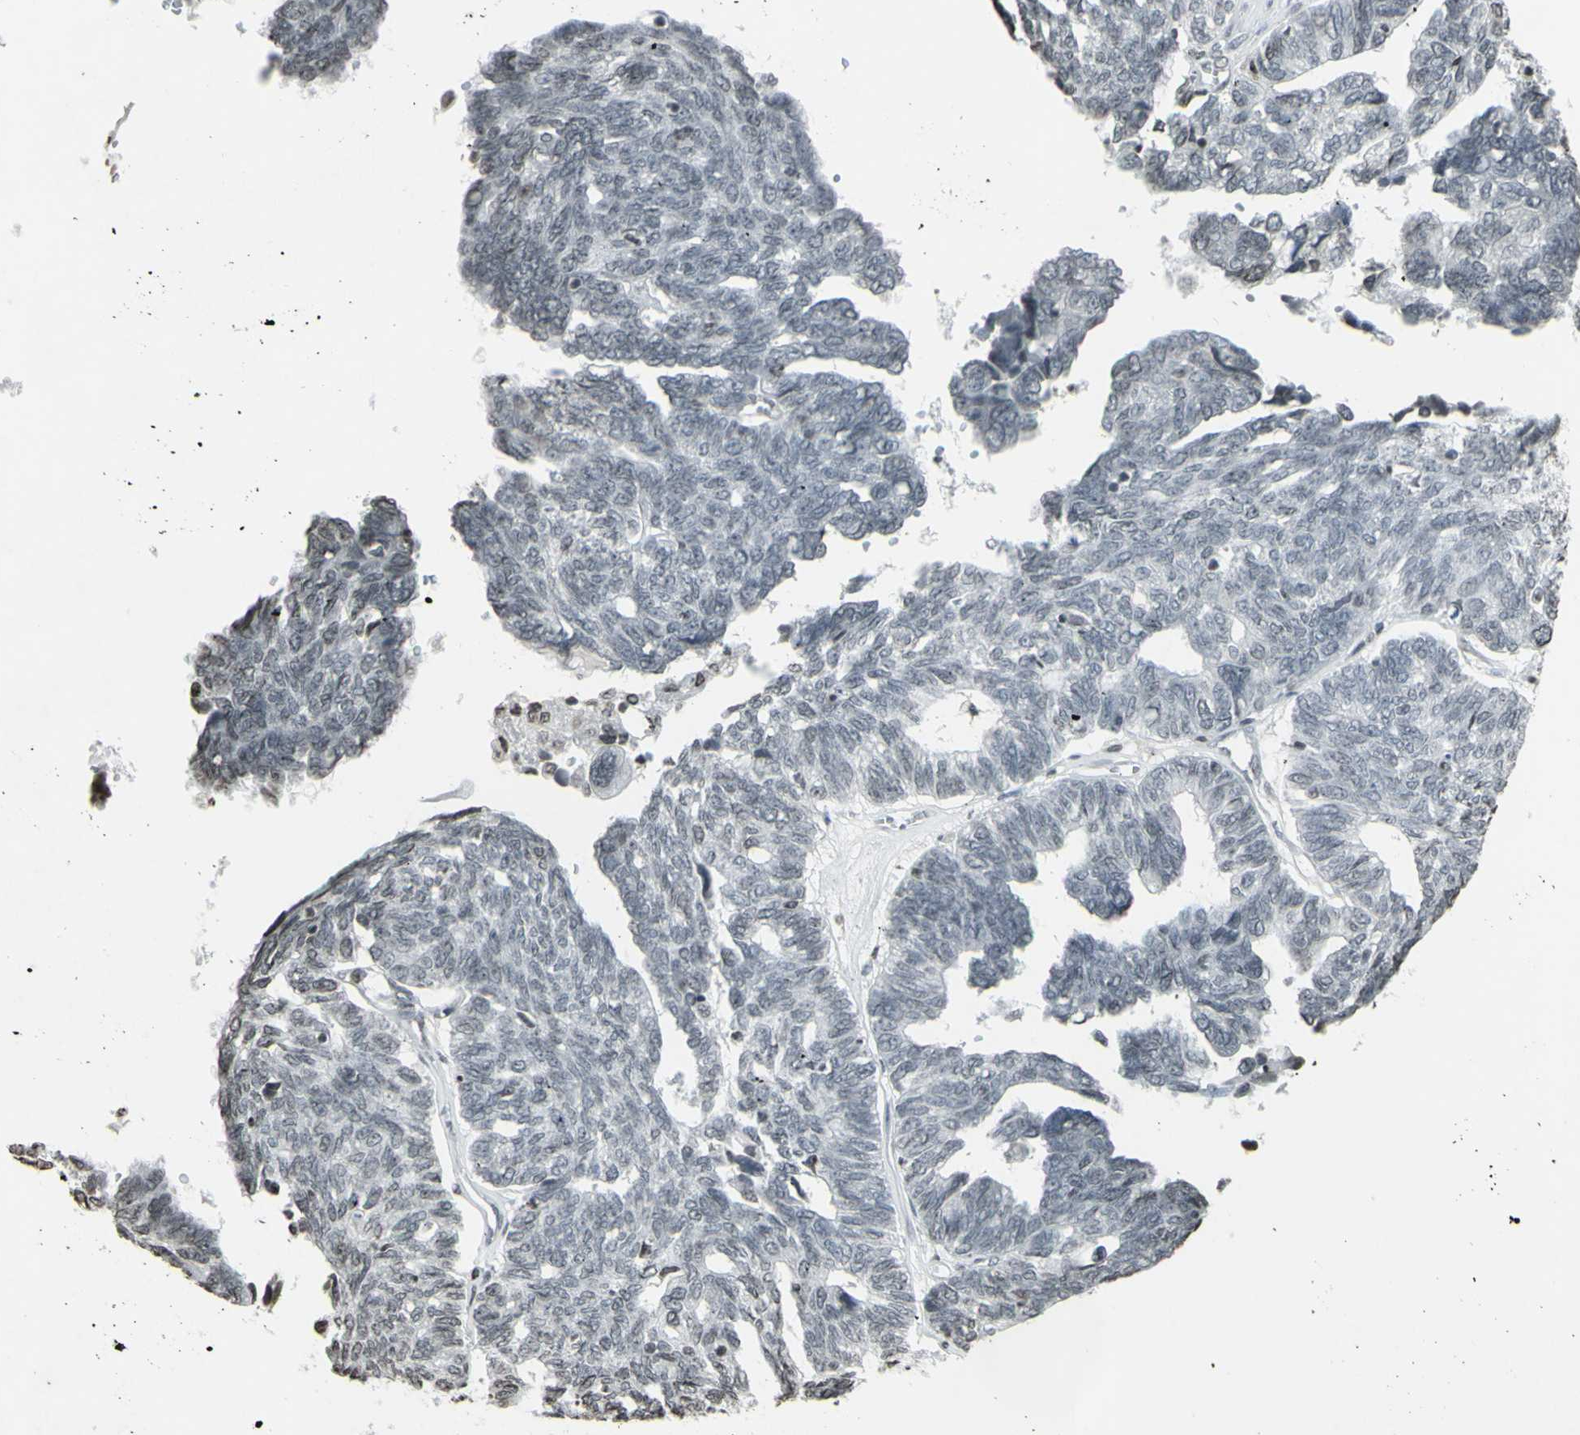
{"staining": {"intensity": "negative", "quantity": "none", "location": "none"}, "tissue": "ovarian cancer", "cell_type": "Tumor cells", "image_type": "cancer", "snomed": [{"axis": "morphology", "description": "Cystadenocarcinoma, serous, NOS"}, {"axis": "topography", "description": "Ovary"}], "caption": "Ovarian cancer was stained to show a protein in brown. There is no significant expression in tumor cells.", "gene": "CD79B", "patient": {"sex": "female", "age": 79}}